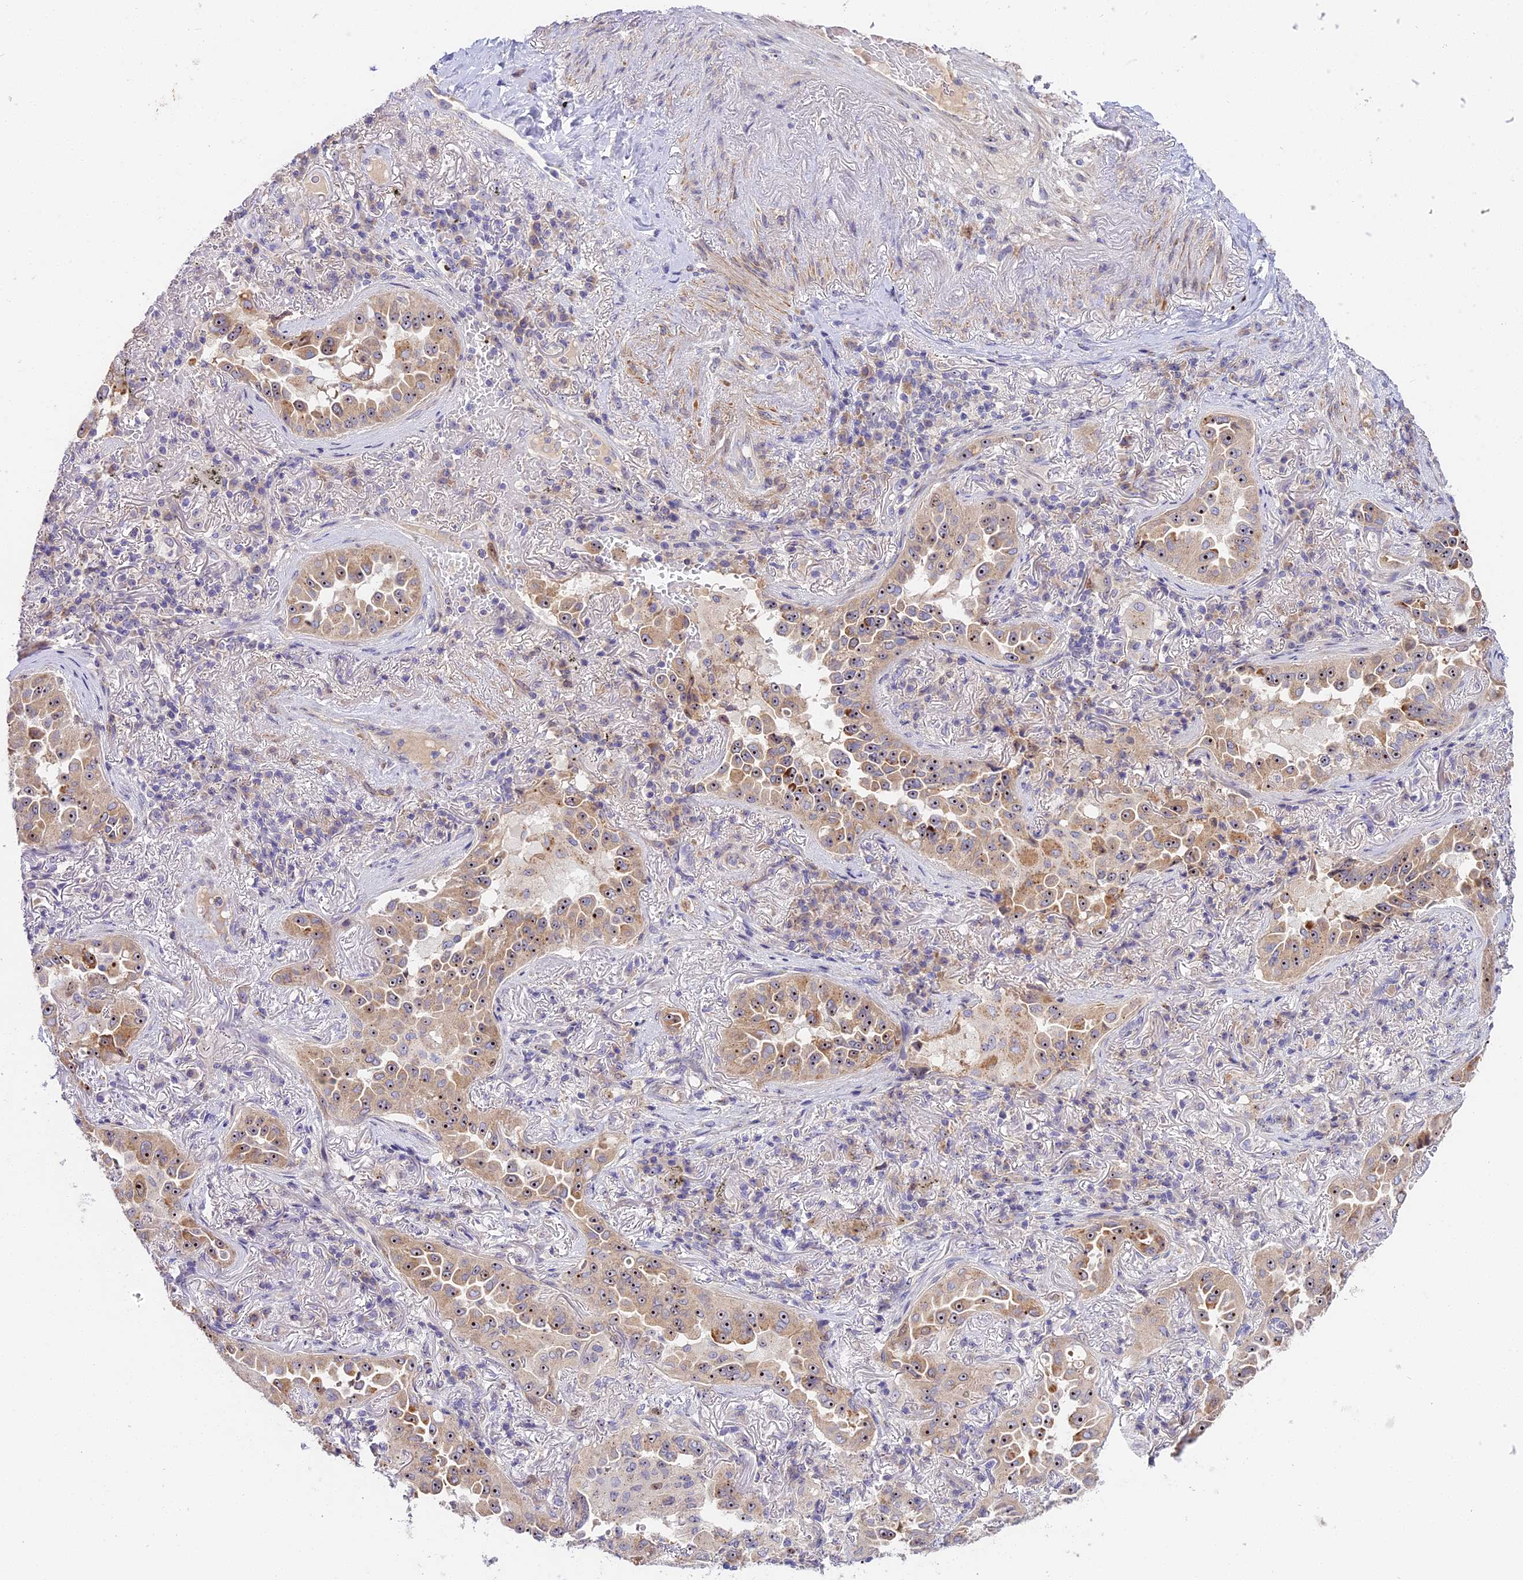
{"staining": {"intensity": "moderate", "quantity": ">75%", "location": "cytoplasmic/membranous,nuclear"}, "tissue": "lung cancer", "cell_type": "Tumor cells", "image_type": "cancer", "snomed": [{"axis": "morphology", "description": "Adenocarcinoma, NOS"}, {"axis": "topography", "description": "Lung"}], "caption": "An IHC photomicrograph of neoplastic tissue is shown. Protein staining in brown shows moderate cytoplasmic/membranous and nuclear positivity in adenocarcinoma (lung) within tumor cells.", "gene": "RAD51", "patient": {"sex": "female", "age": 69}}